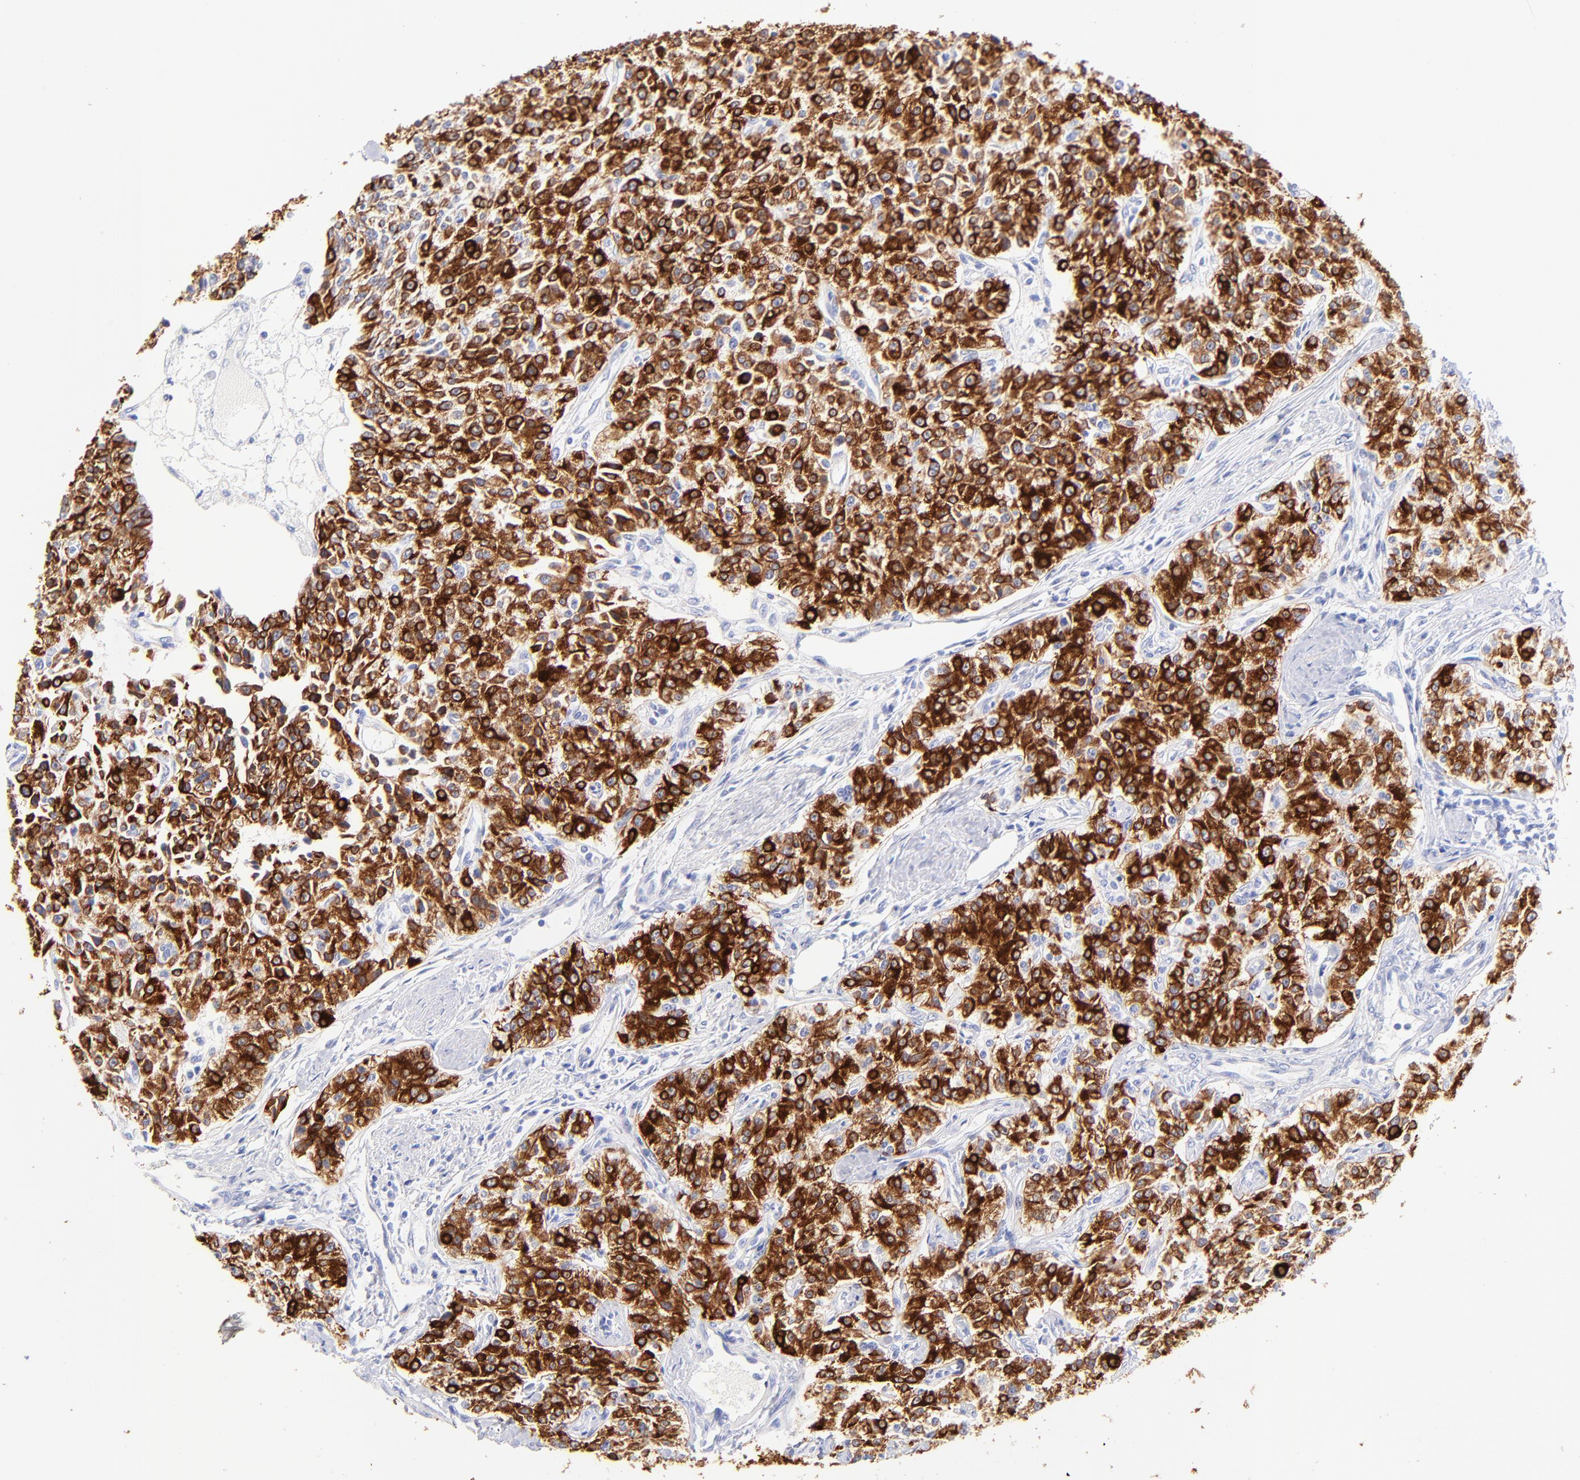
{"staining": {"intensity": "strong", "quantity": ">75%", "location": "cytoplasmic/membranous"}, "tissue": "carcinoid", "cell_type": "Tumor cells", "image_type": "cancer", "snomed": [{"axis": "morphology", "description": "Carcinoid, malignant, NOS"}, {"axis": "topography", "description": "Stomach"}], "caption": "Tumor cells demonstrate high levels of strong cytoplasmic/membranous staining in about >75% of cells in human carcinoid (malignant).", "gene": "KRT19", "patient": {"sex": "female", "age": 76}}